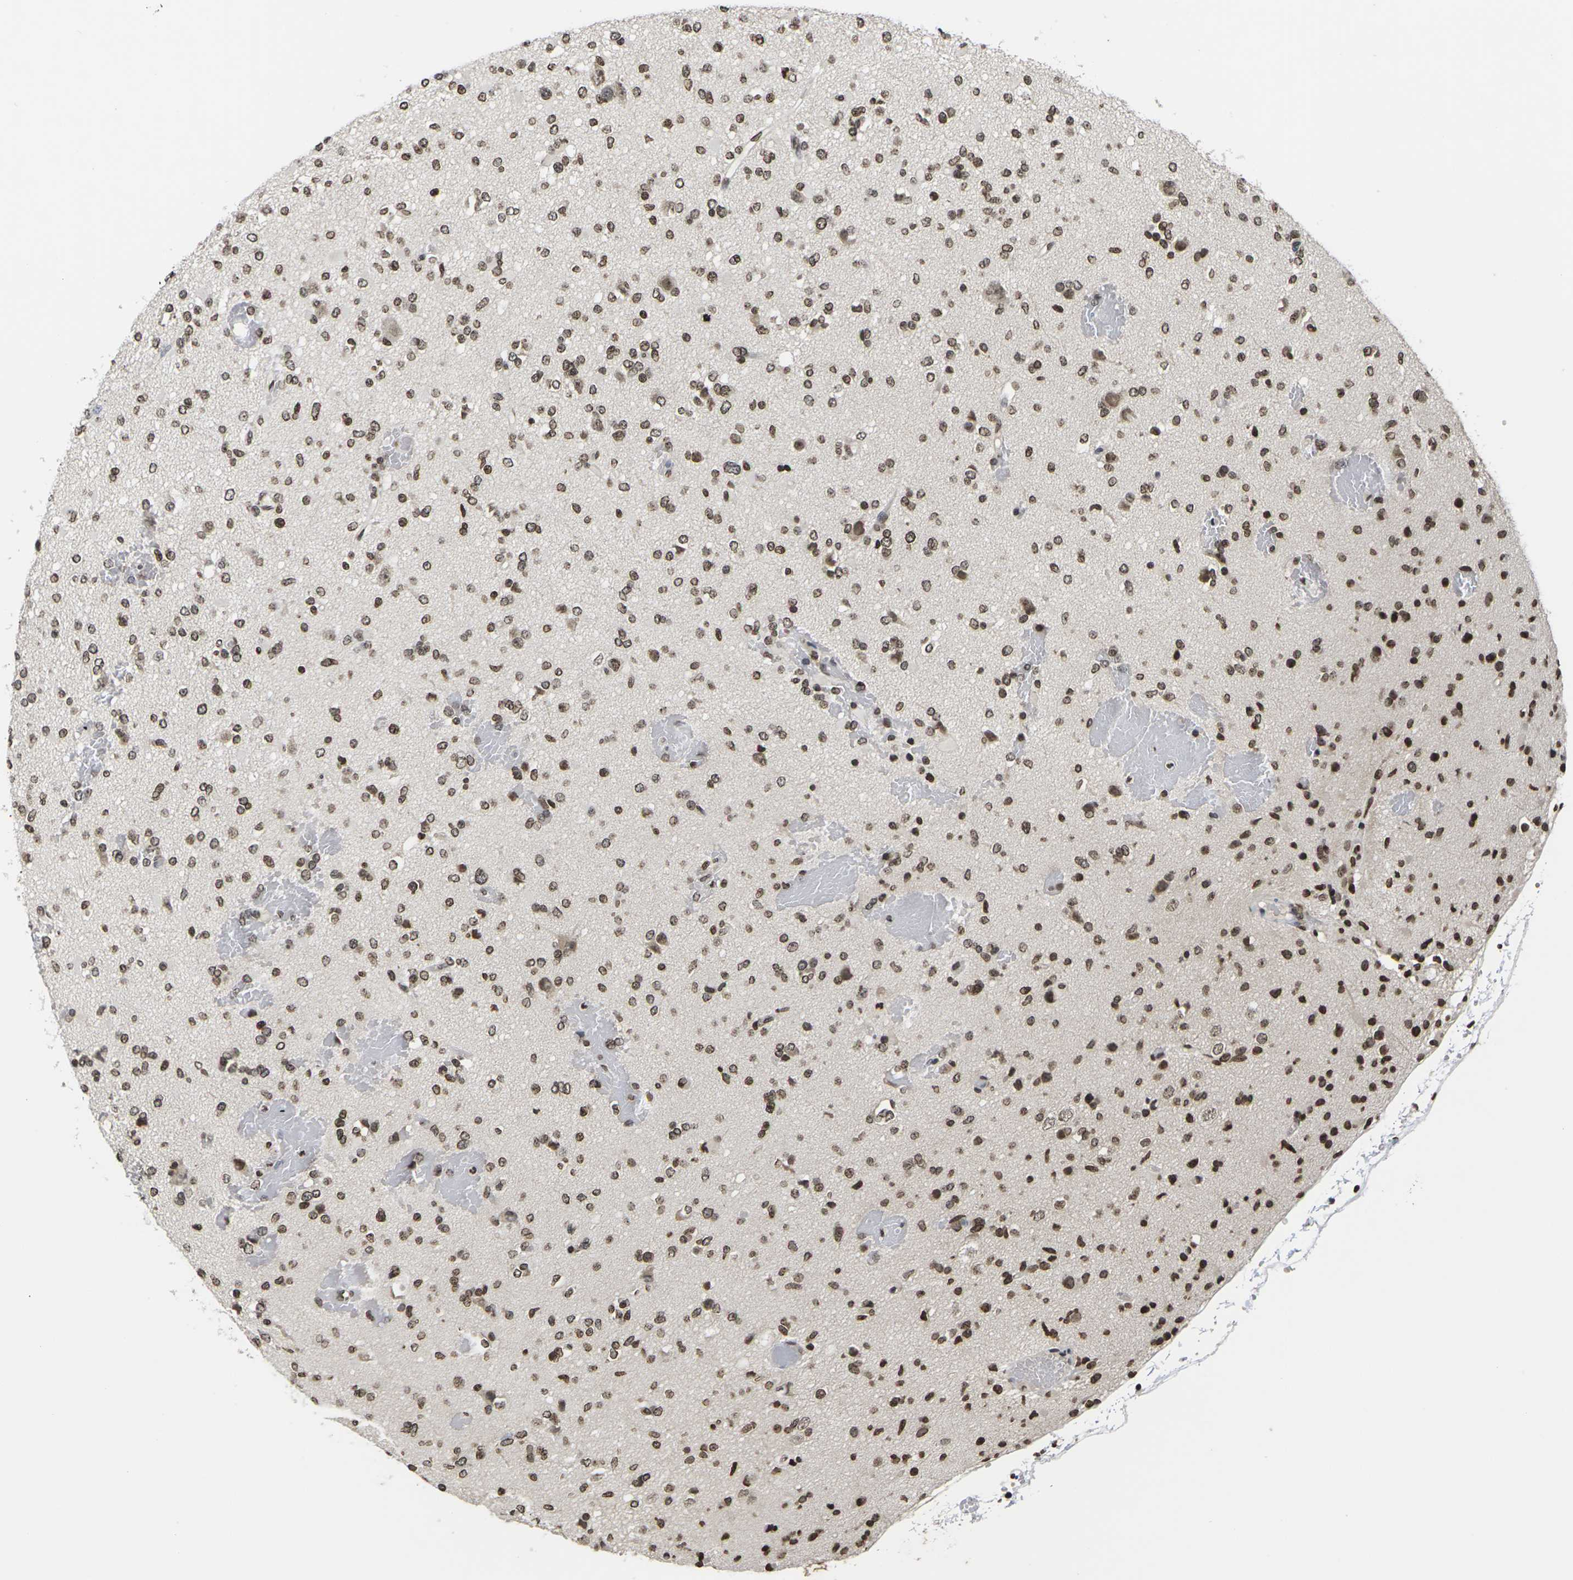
{"staining": {"intensity": "moderate", "quantity": ">75%", "location": "nuclear"}, "tissue": "glioma", "cell_type": "Tumor cells", "image_type": "cancer", "snomed": [{"axis": "morphology", "description": "Glioma, malignant, Low grade"}, {"axis": "topography", "description": "Brain"}], "caption": "This photomicrograph reveals immunohistochemistry staining of low-grade glioma (malignant), with medium moderate nuclear staining in about >75% of tumor cells.", "gene": "ETV5", "patient": {"sex": "female", "age": 22}}